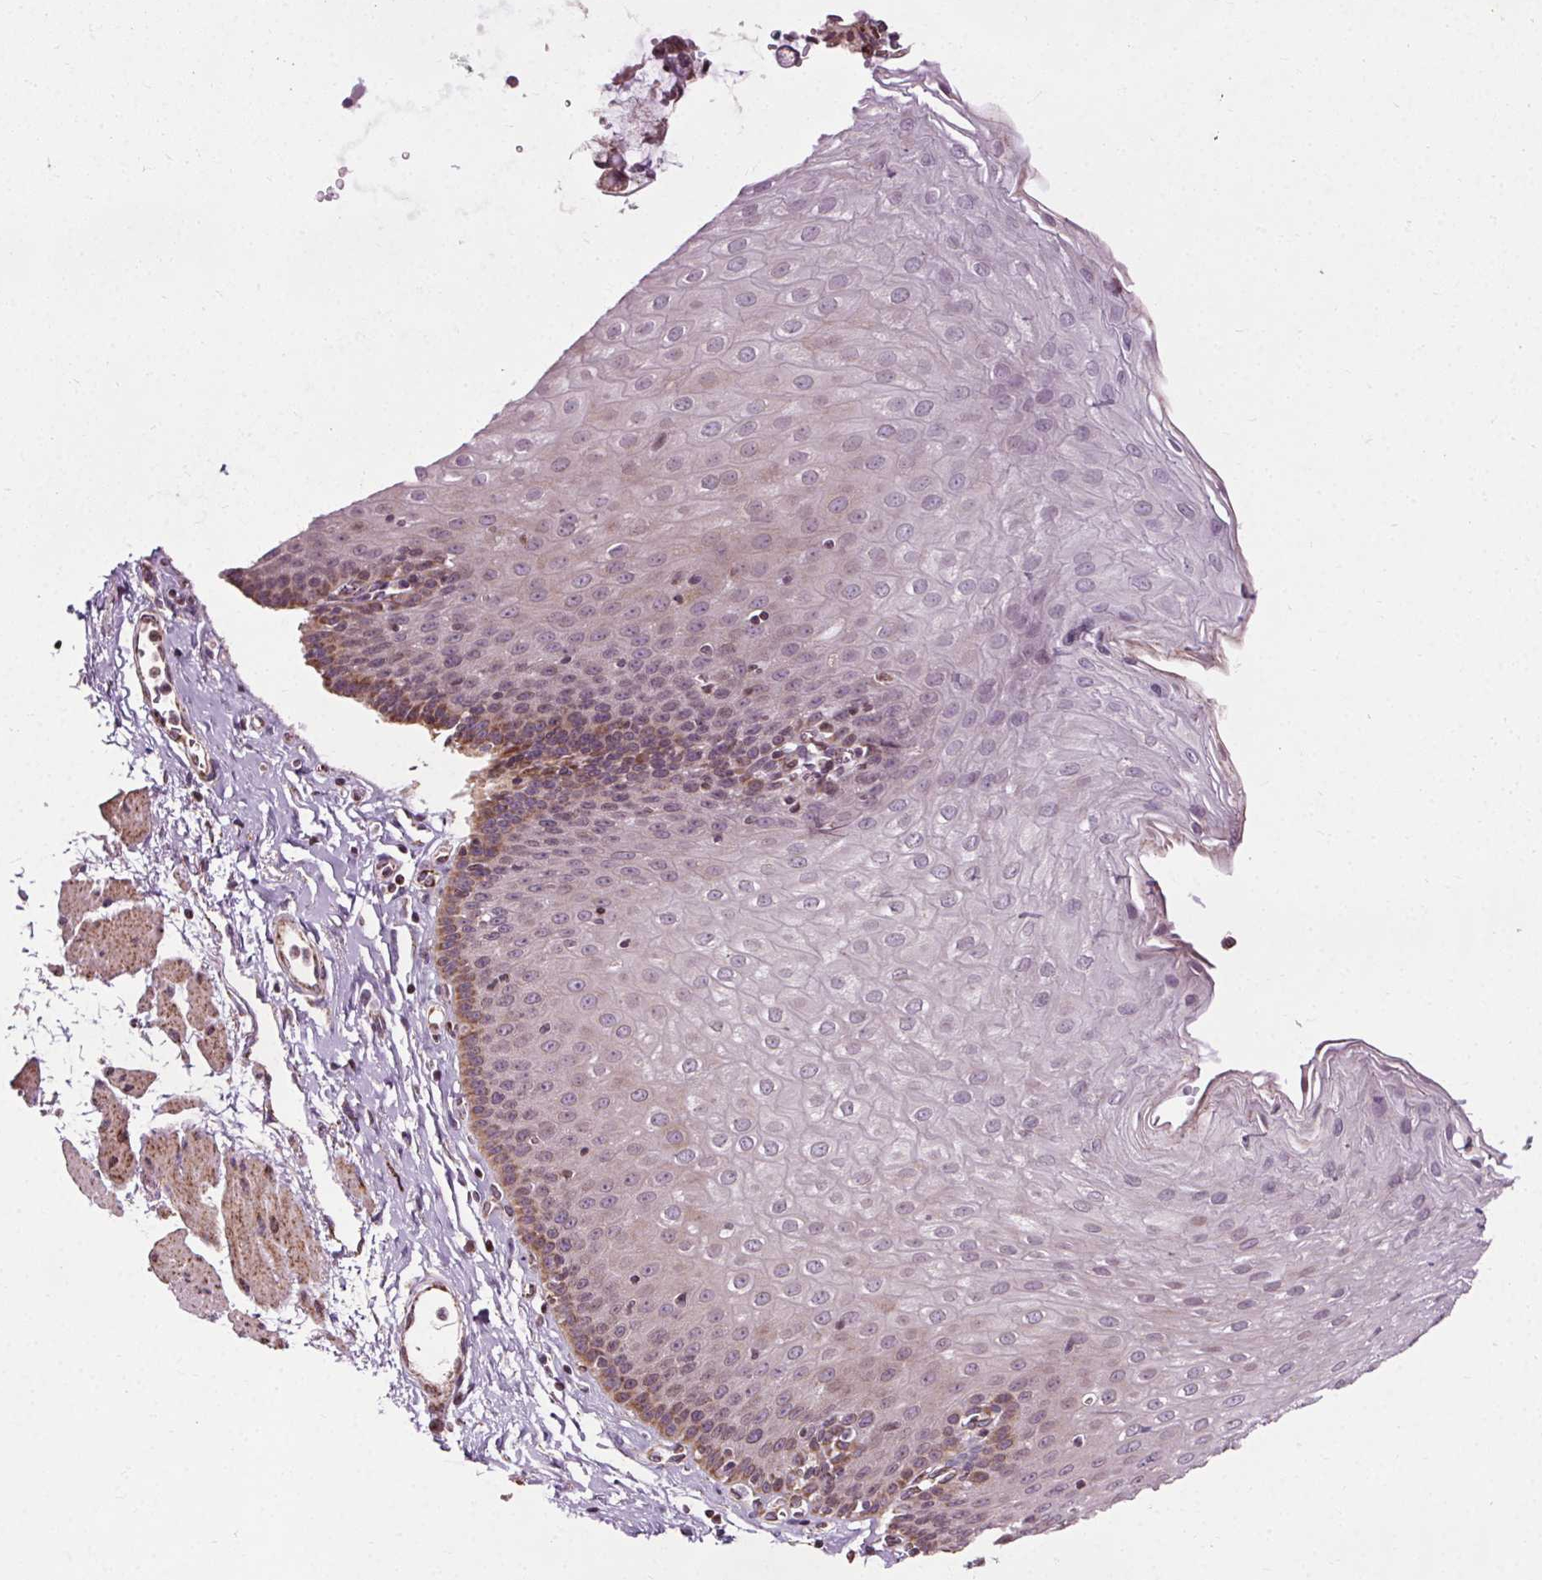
{"staining": {"intensity": "moderate", "quantity": "<25%", "location": "cytoplasmic/membranous,nuclear"}, "tissue": "esophagus", "cell_type": "Squamous epithelial cells", "image_type": "normal", "snomed": [{"axis": "morphology", "description": "Normal tissue, NOS"}, {"axis": "topography", "description": "Esophagus"}], "caption": "Protein expression analysis of benign esophagus displays moderate cytoplasmic/membranous,nuclear positivity in about <25% of squamous epithelial cells.", "gene": "LFNG", "patient": {"sex": "female", "age": 81}}